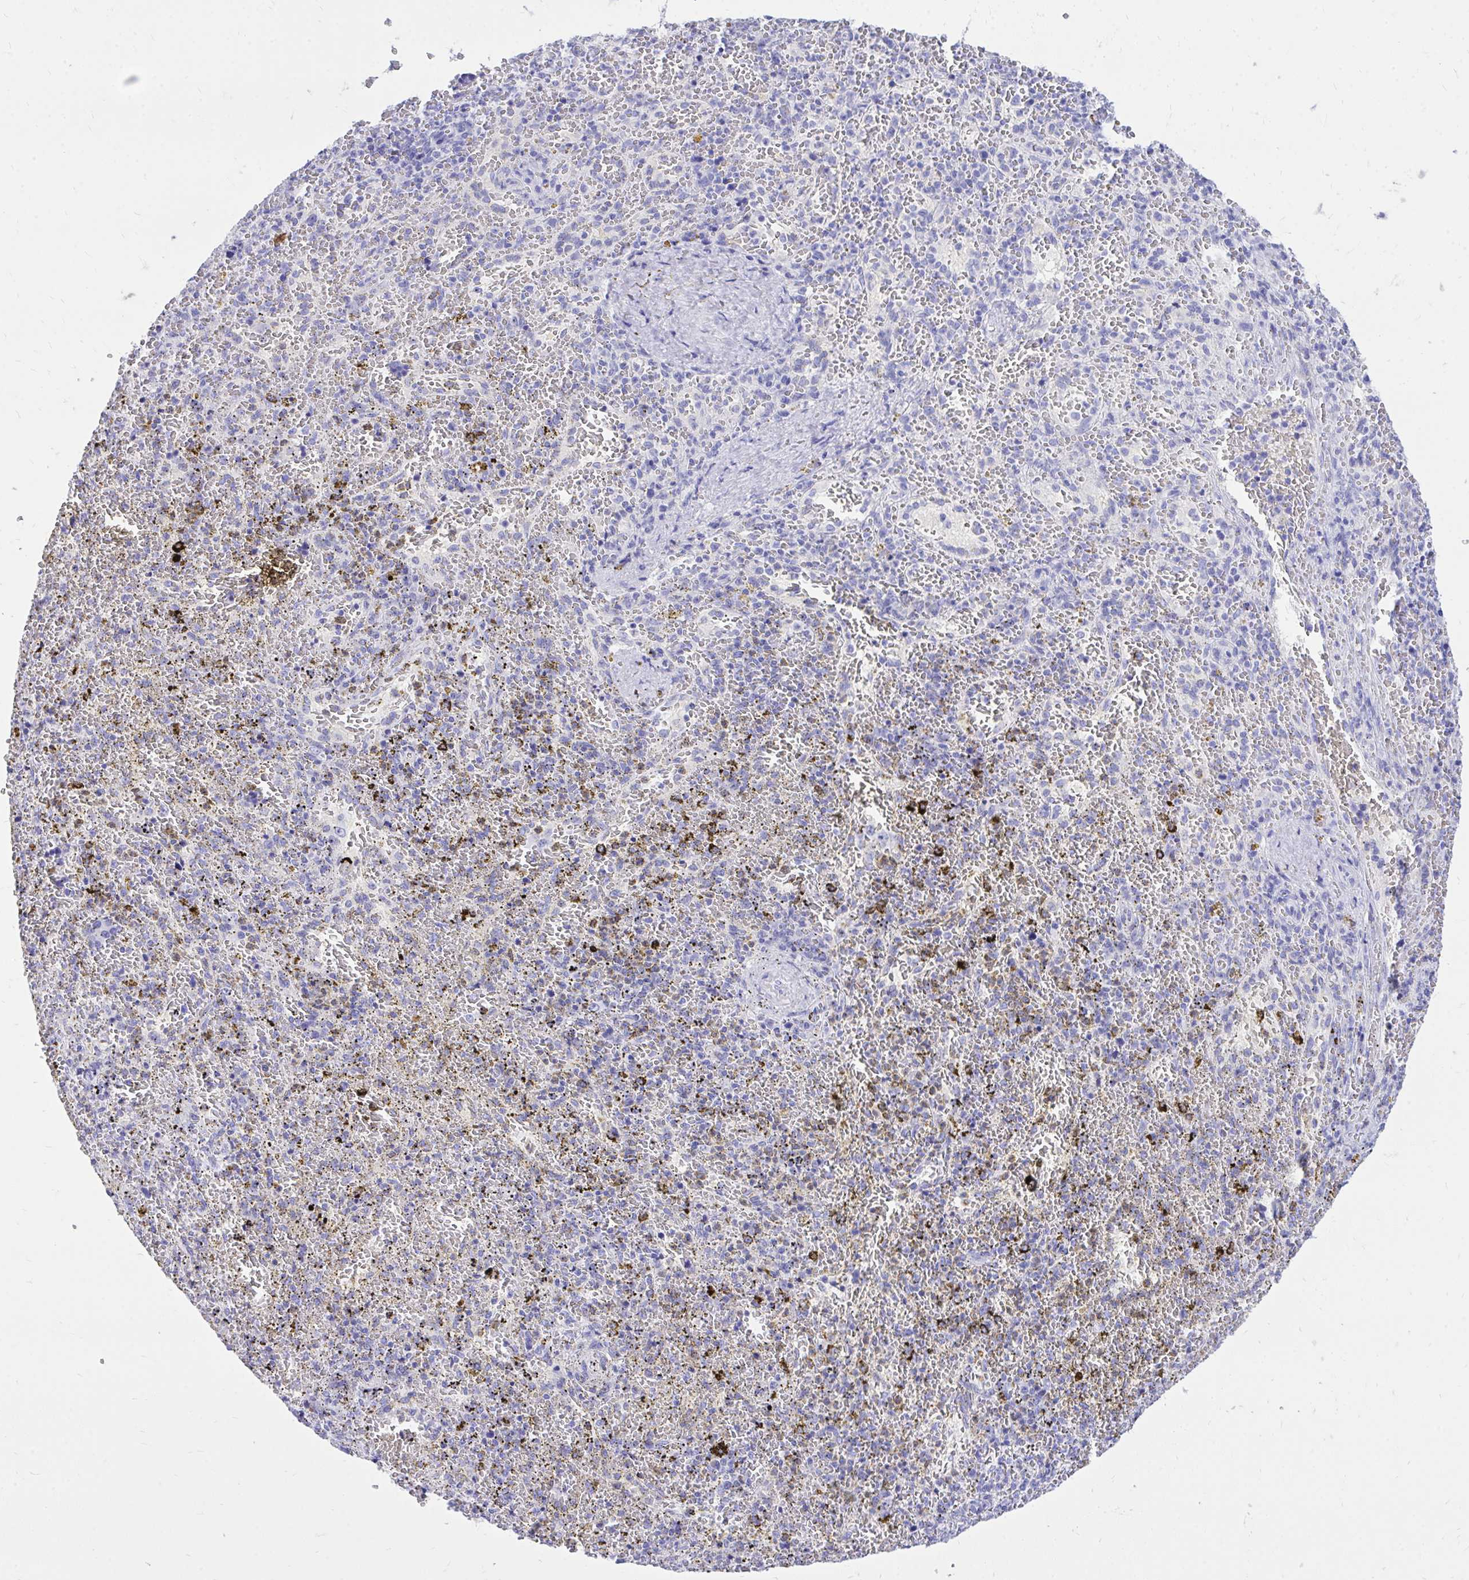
{"staining": {"intensity": "negative", "quantity": "none", "location": "none"}, "tissue": "spleen", "cell_type": "Cells in red pulp", "image_type": "normal", "snomed": [{"axis": "morphology", "description": "Normal tissue, NOS"}, {"axis": "topography", "description": "Spleen"}], "caption": "The micrograph demonstrates no staining of cells in red pulp in benign spleen. (Stains: DAB (3,3'-diaminobenzidine) immunohistochemistry with hematoxylin counter stain, Microscopy: brightfield microscopy at high magnification).", "gene": "MON1A", "patient": {"sex": "female", "age": 50}}